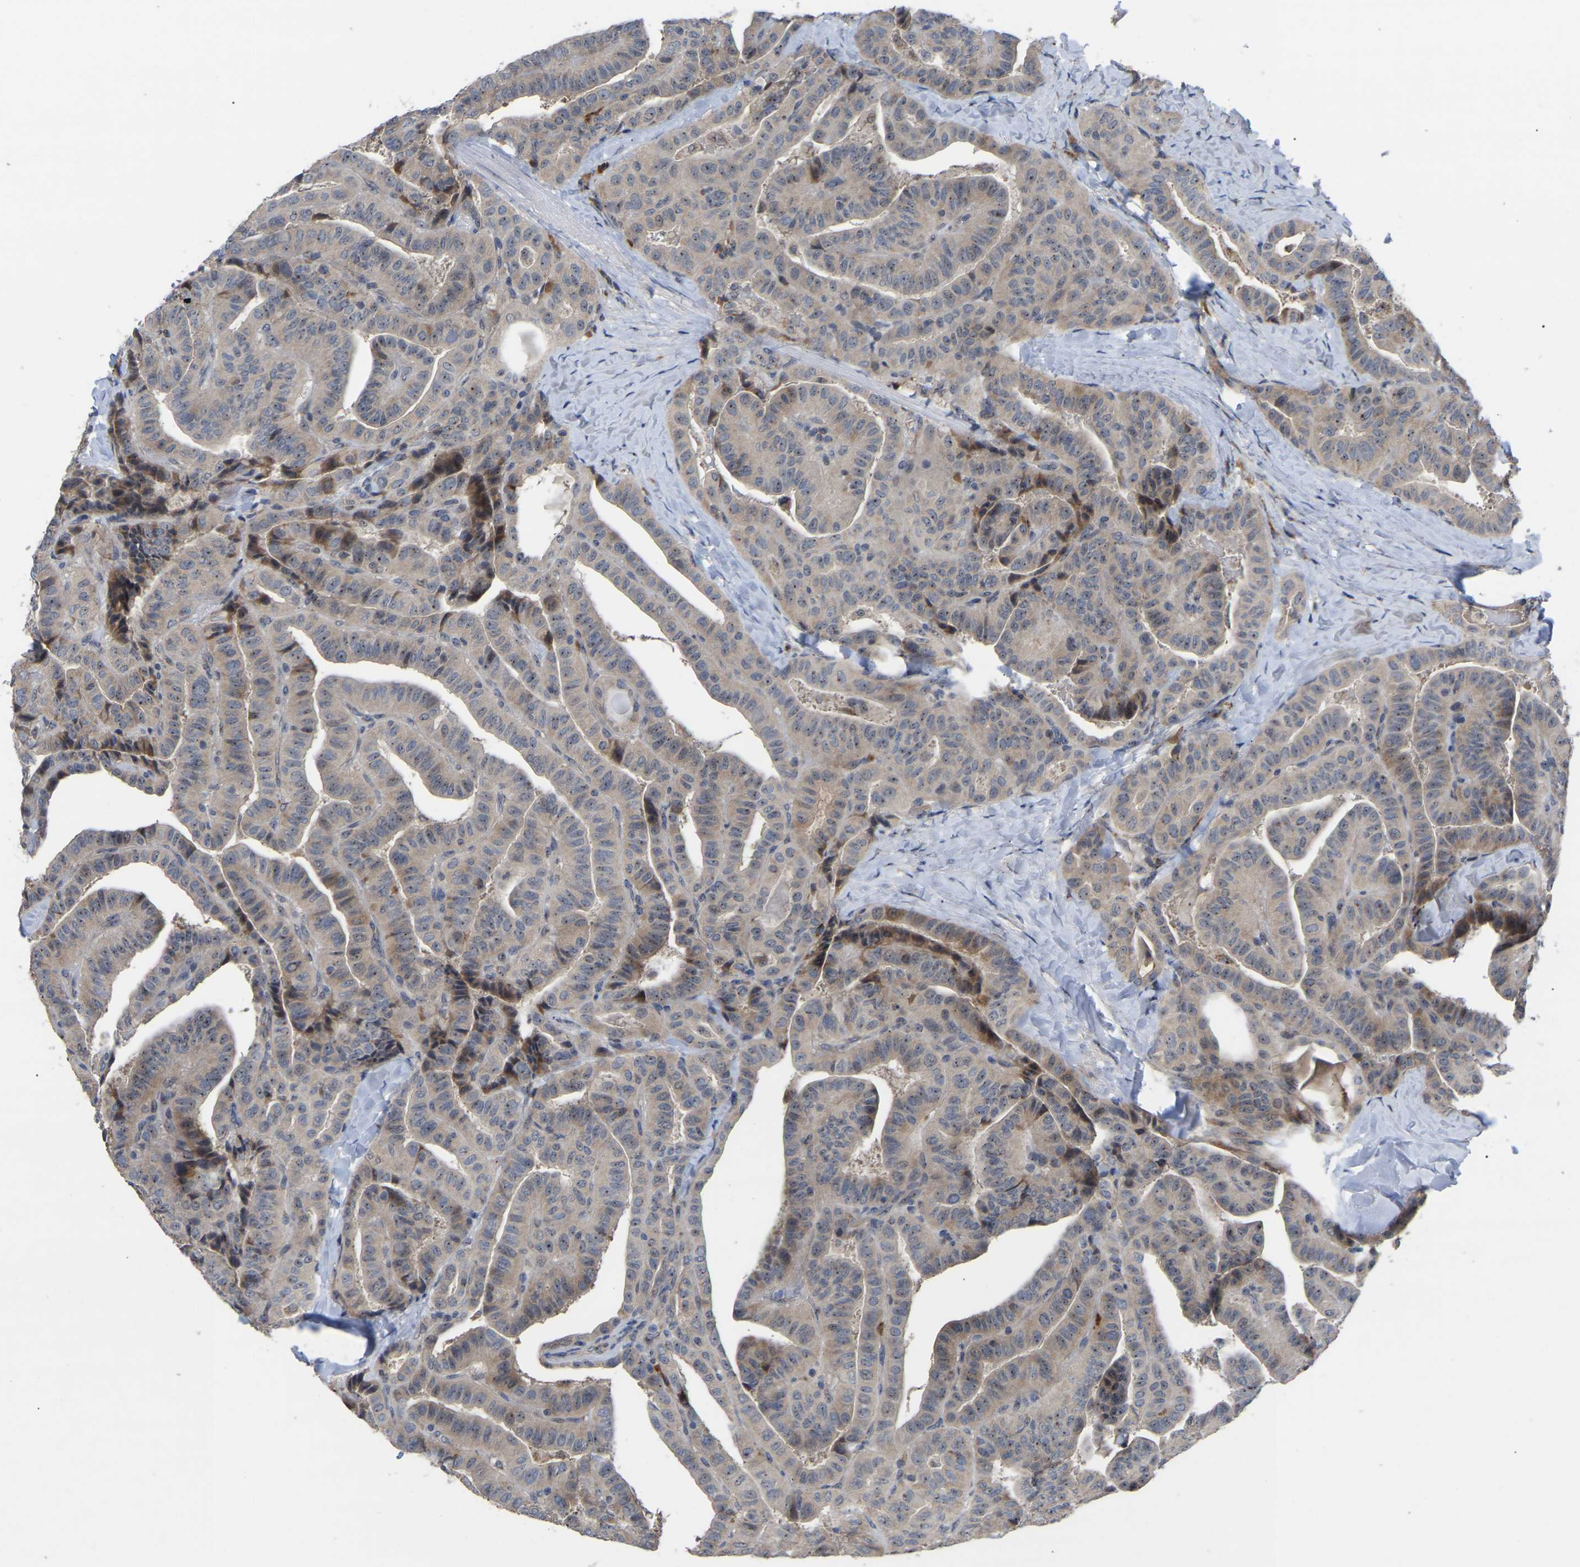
{"staining": {"intensity": "weak", "quantity": ">75%", "location": "cytoplasmic/membranous"}, "tissue": "thyroid cancer", "cell_type": "Tumor cells", "image_type": "cancer", "snomed": [{"axis": "morphology", "description": "Papillary adenocarcinoma, NOS"}, {"axis": "topography", "description": "Thyroid gland"}], "caption": "A brown stain shows weak cytoplasmic/membranous staining of a protein in human thyroid papillary adenocarcinoma tumor cells. (DAB IHC, brown staining for protein, blue staining for nuclei).", "gene": "NOP53", "patient": {"sex": "male", "age": 77}}